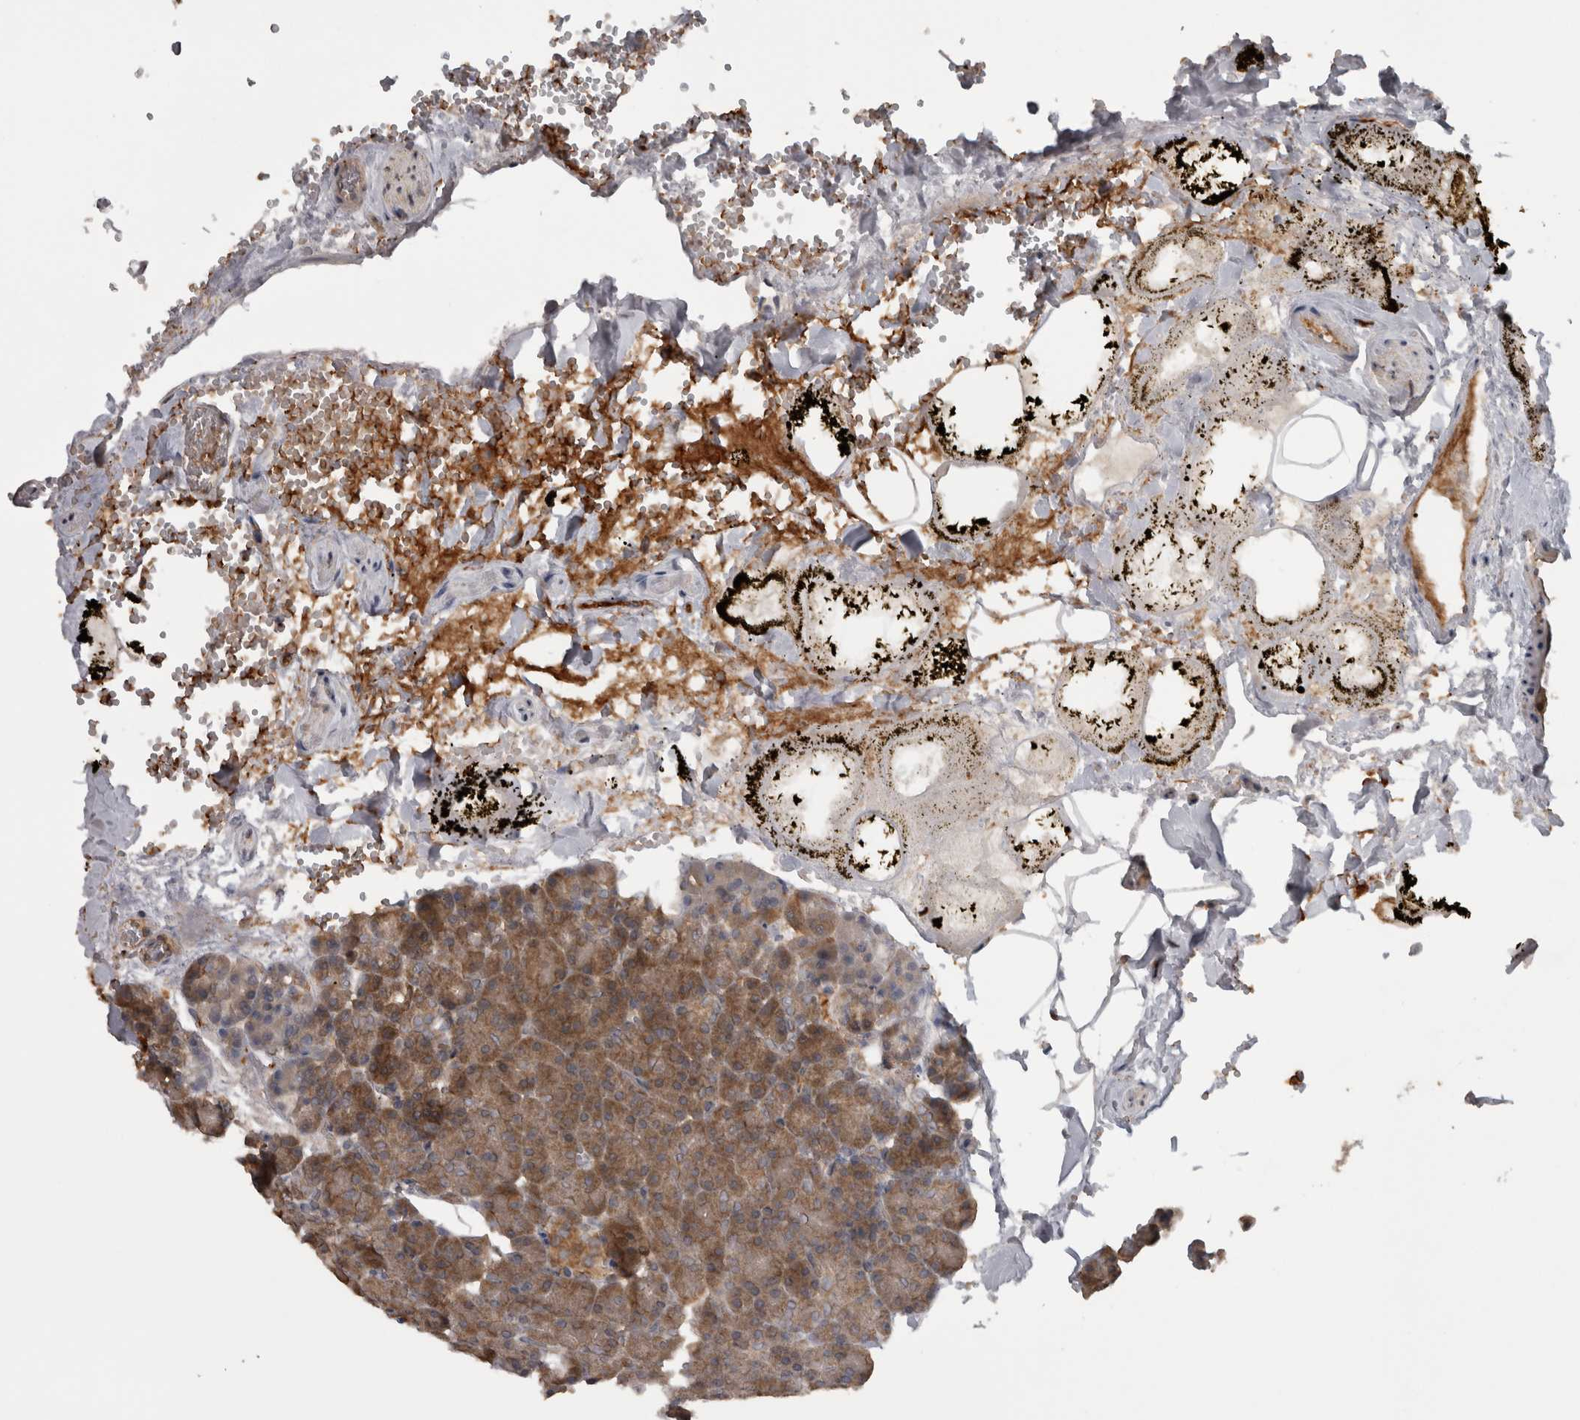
{"staining": {"intensity": "moderate", "quantity": ">75%", "location": "cytoplasmic/membranous"}, "tissue": "pancreas", "cell_type": "Exocrine glandular cells", "image_type": "normal", "snomed": [{"axis": "morphology", "description": "Normal tissue, NOS"}, {"axis": "morphology", "description": "Carcinoid, malignant, NOS"}, {"axis": "topography", "description": "Pancreas"}], "caption": "This histopathology image displays immunohistochemistry (IHC) staining of benign human pancreas, with medium moderate cytoplasmic/membranous expression in approximately >75% of exocrine glandular cells.", "gene": "MICU3", "patient": {"sex": "female", "age": 35}}